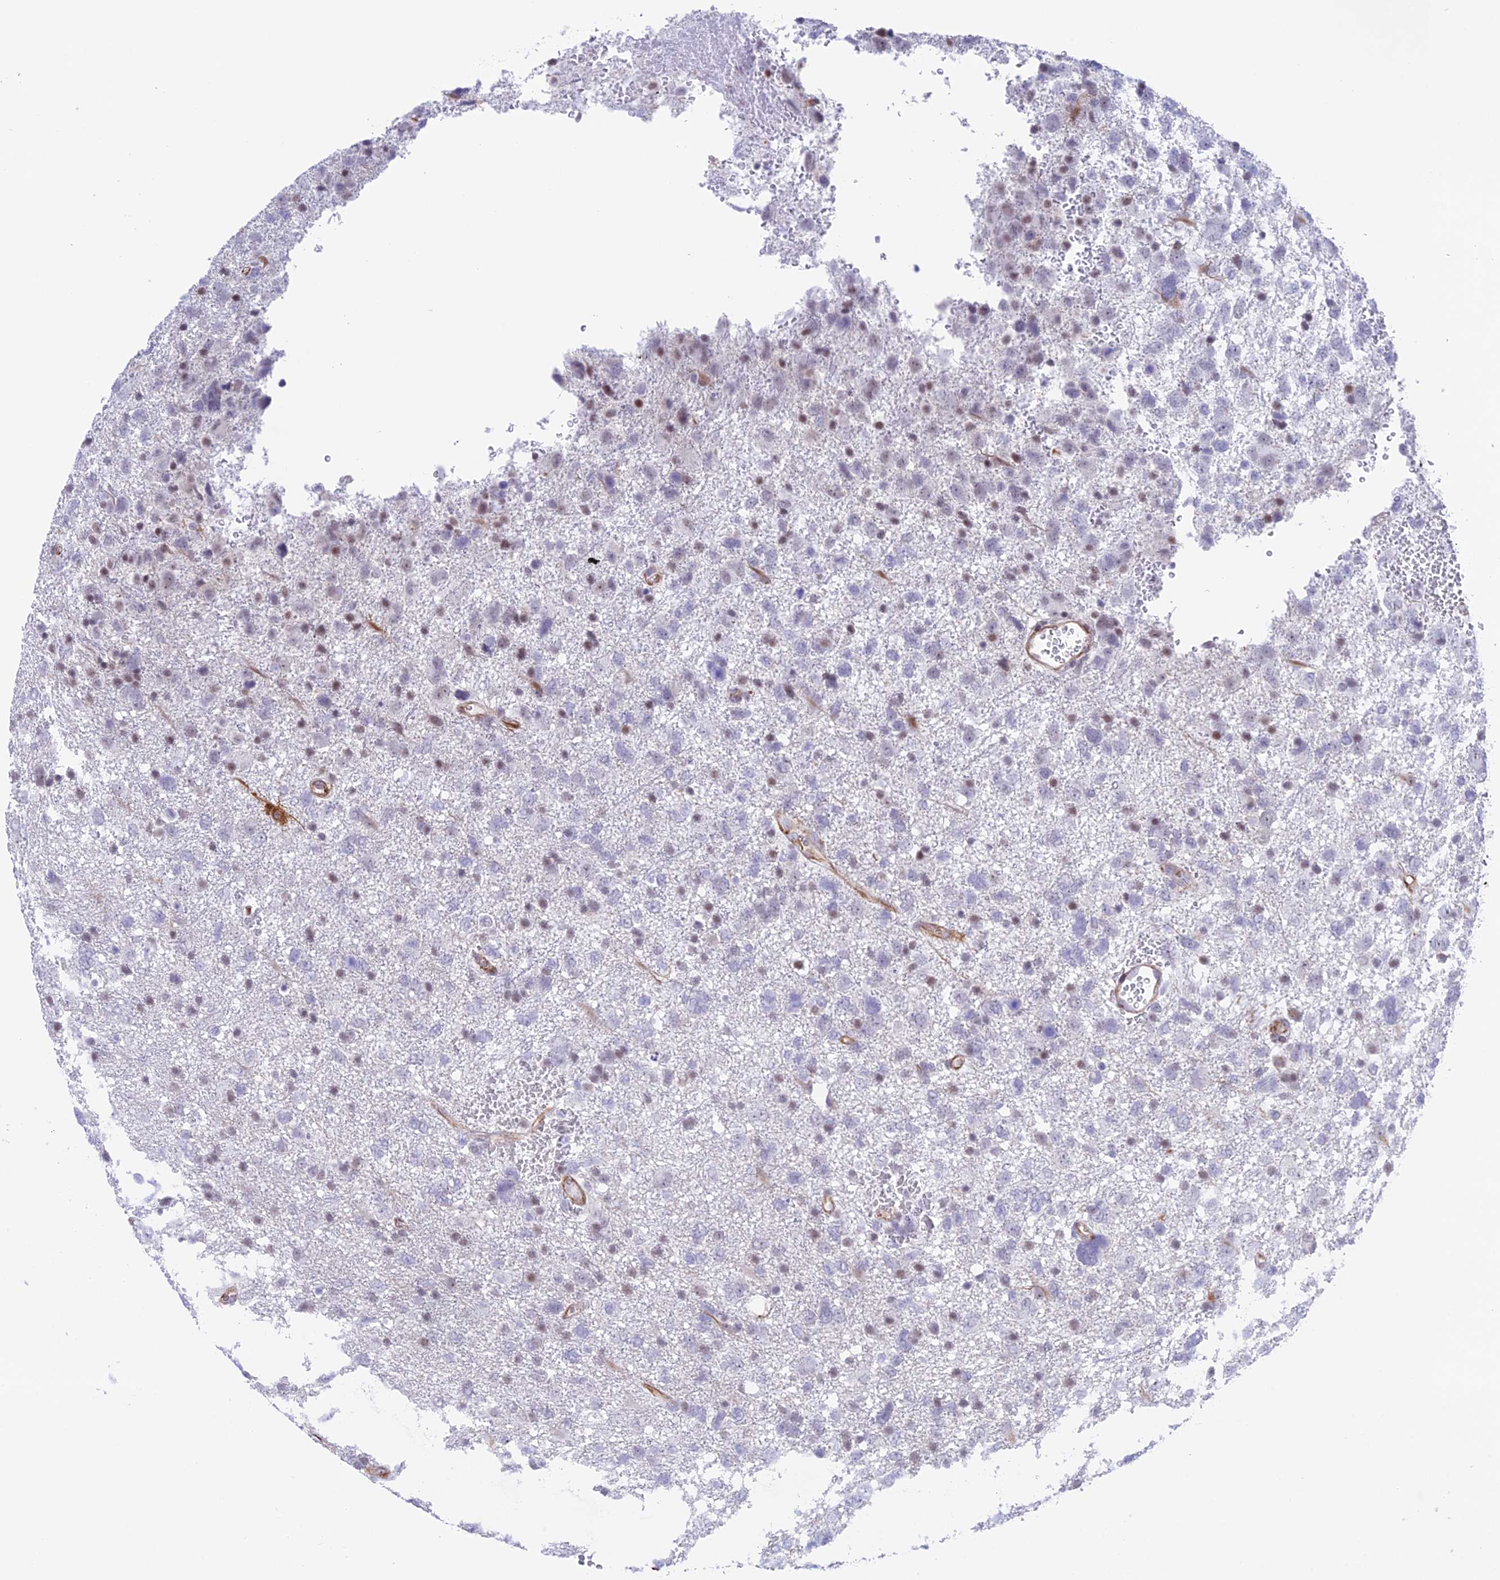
{"staining": {"intensity": "weak", "quantity": "<25%", "location": "nuclear"}, "tissue": "glioma", "cell_type": "Tumor cells", "image_type": "cancer", "snomed": [{"axis": "morphology", "description": "Glioma, malignant, High grade"}, {"axis": "topography", "description": "Brain"}], "caption": "IHC photomicrograph of neoplastic tissue: human glioma stained with DAB (3,3'-diaminobenzidine) displays no significant protein positivity in tumor cells. (Brightfield microscopy of DAB immunohistochemistry at high magnification).", "gene": "ZNF652", "patient": {"sex": "male", "age": 61}}